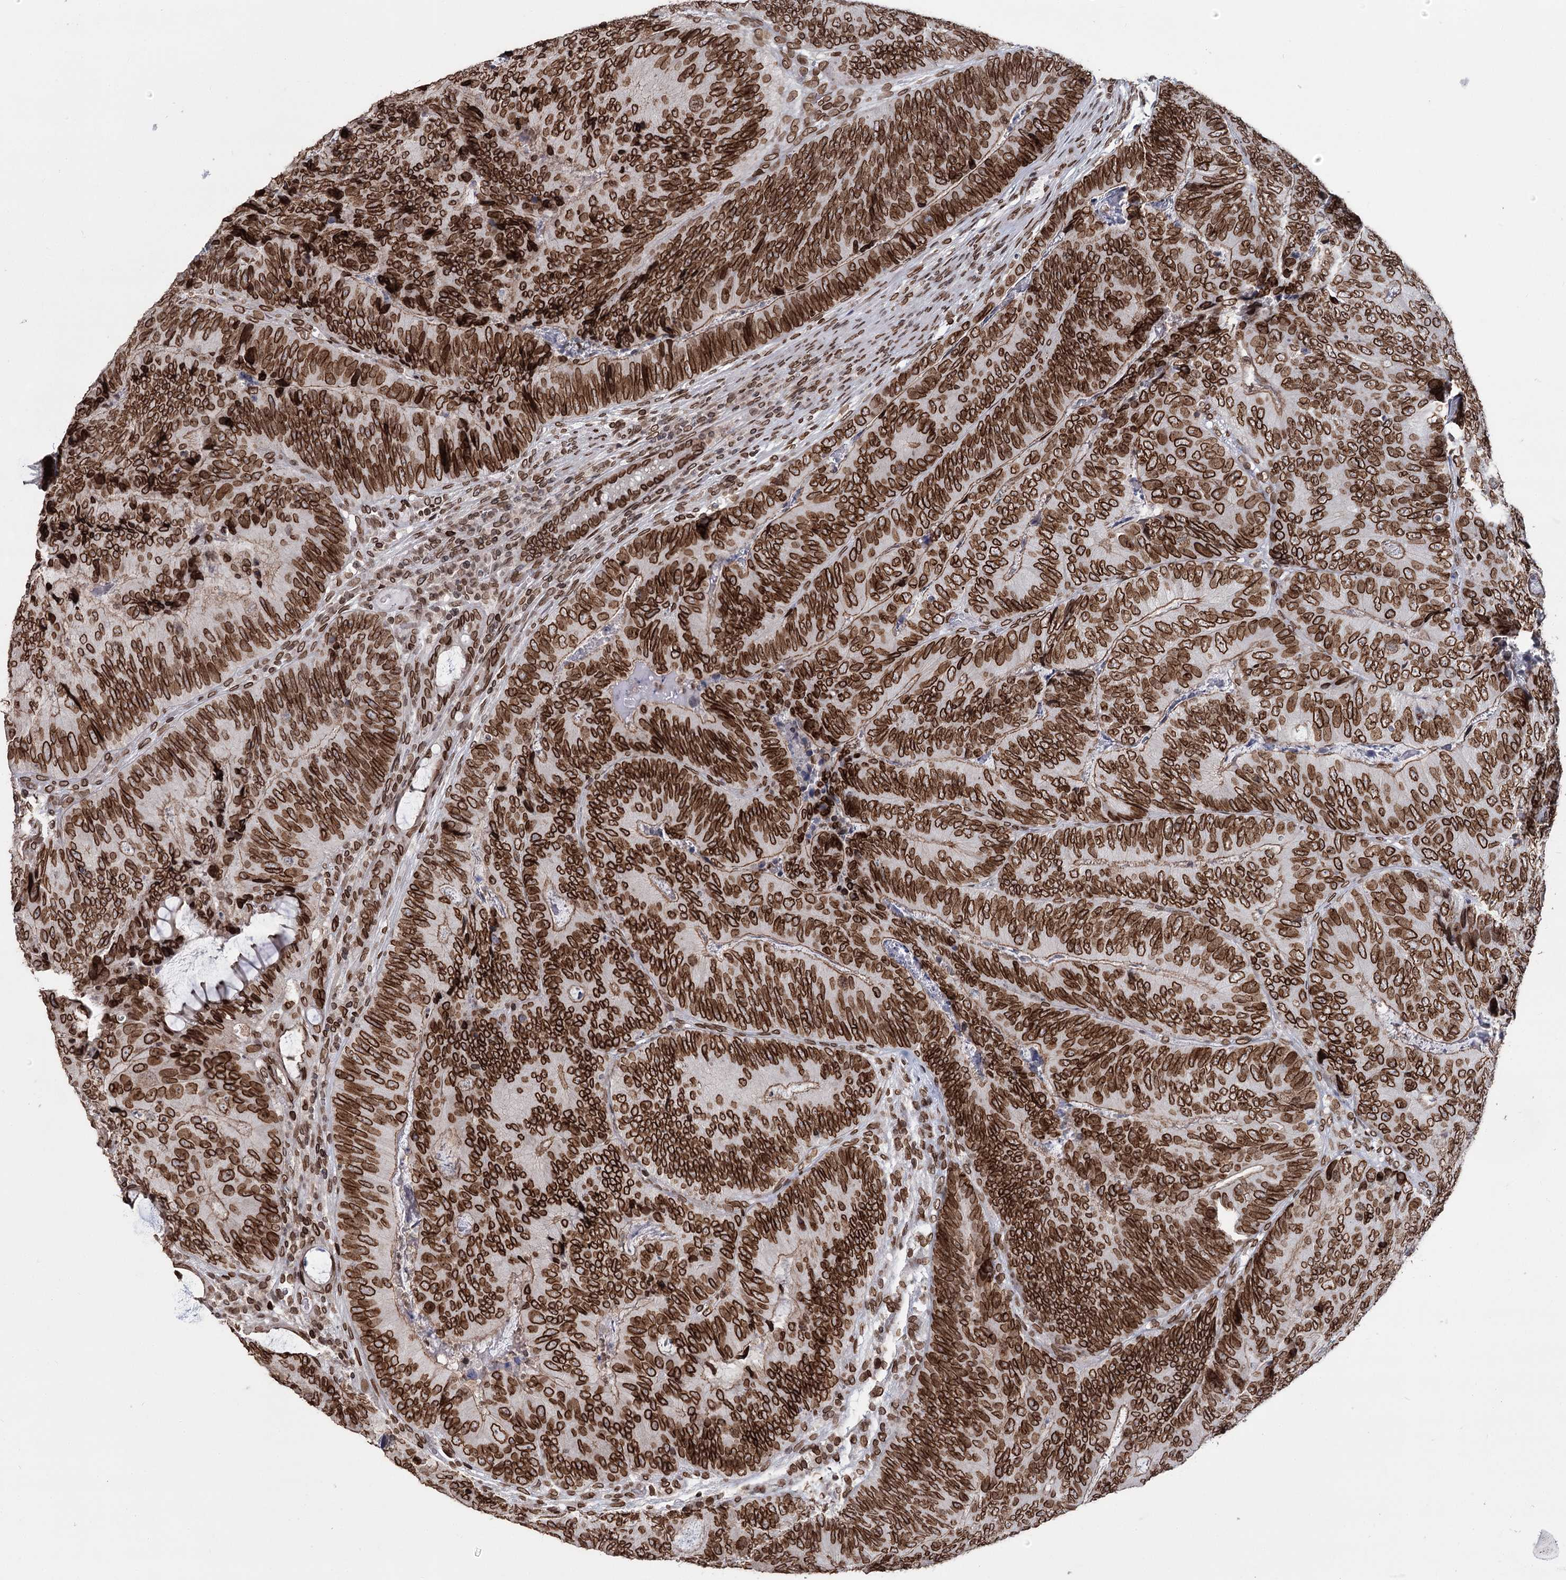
{"staining": {"intensity": "strong", "quantity": ">75%", "location": "cytoplasmic/membranous,nuclear"}, "tissue": "colorectal cancer", "cell_type": "Tumor cells", "image_type": "cancer", "snomed": [{"axis": "morphology", "description": "Adenocarcinoma, NOS"}, {"axis": "topography", "description": "Colon"}], "caption": "Adenocarcinoma (colorectal) stained with a protein marker shows strong staining in tumor cells.", "gene": "KIAA0930", "patient": {"sex": "female", "age": 67}}